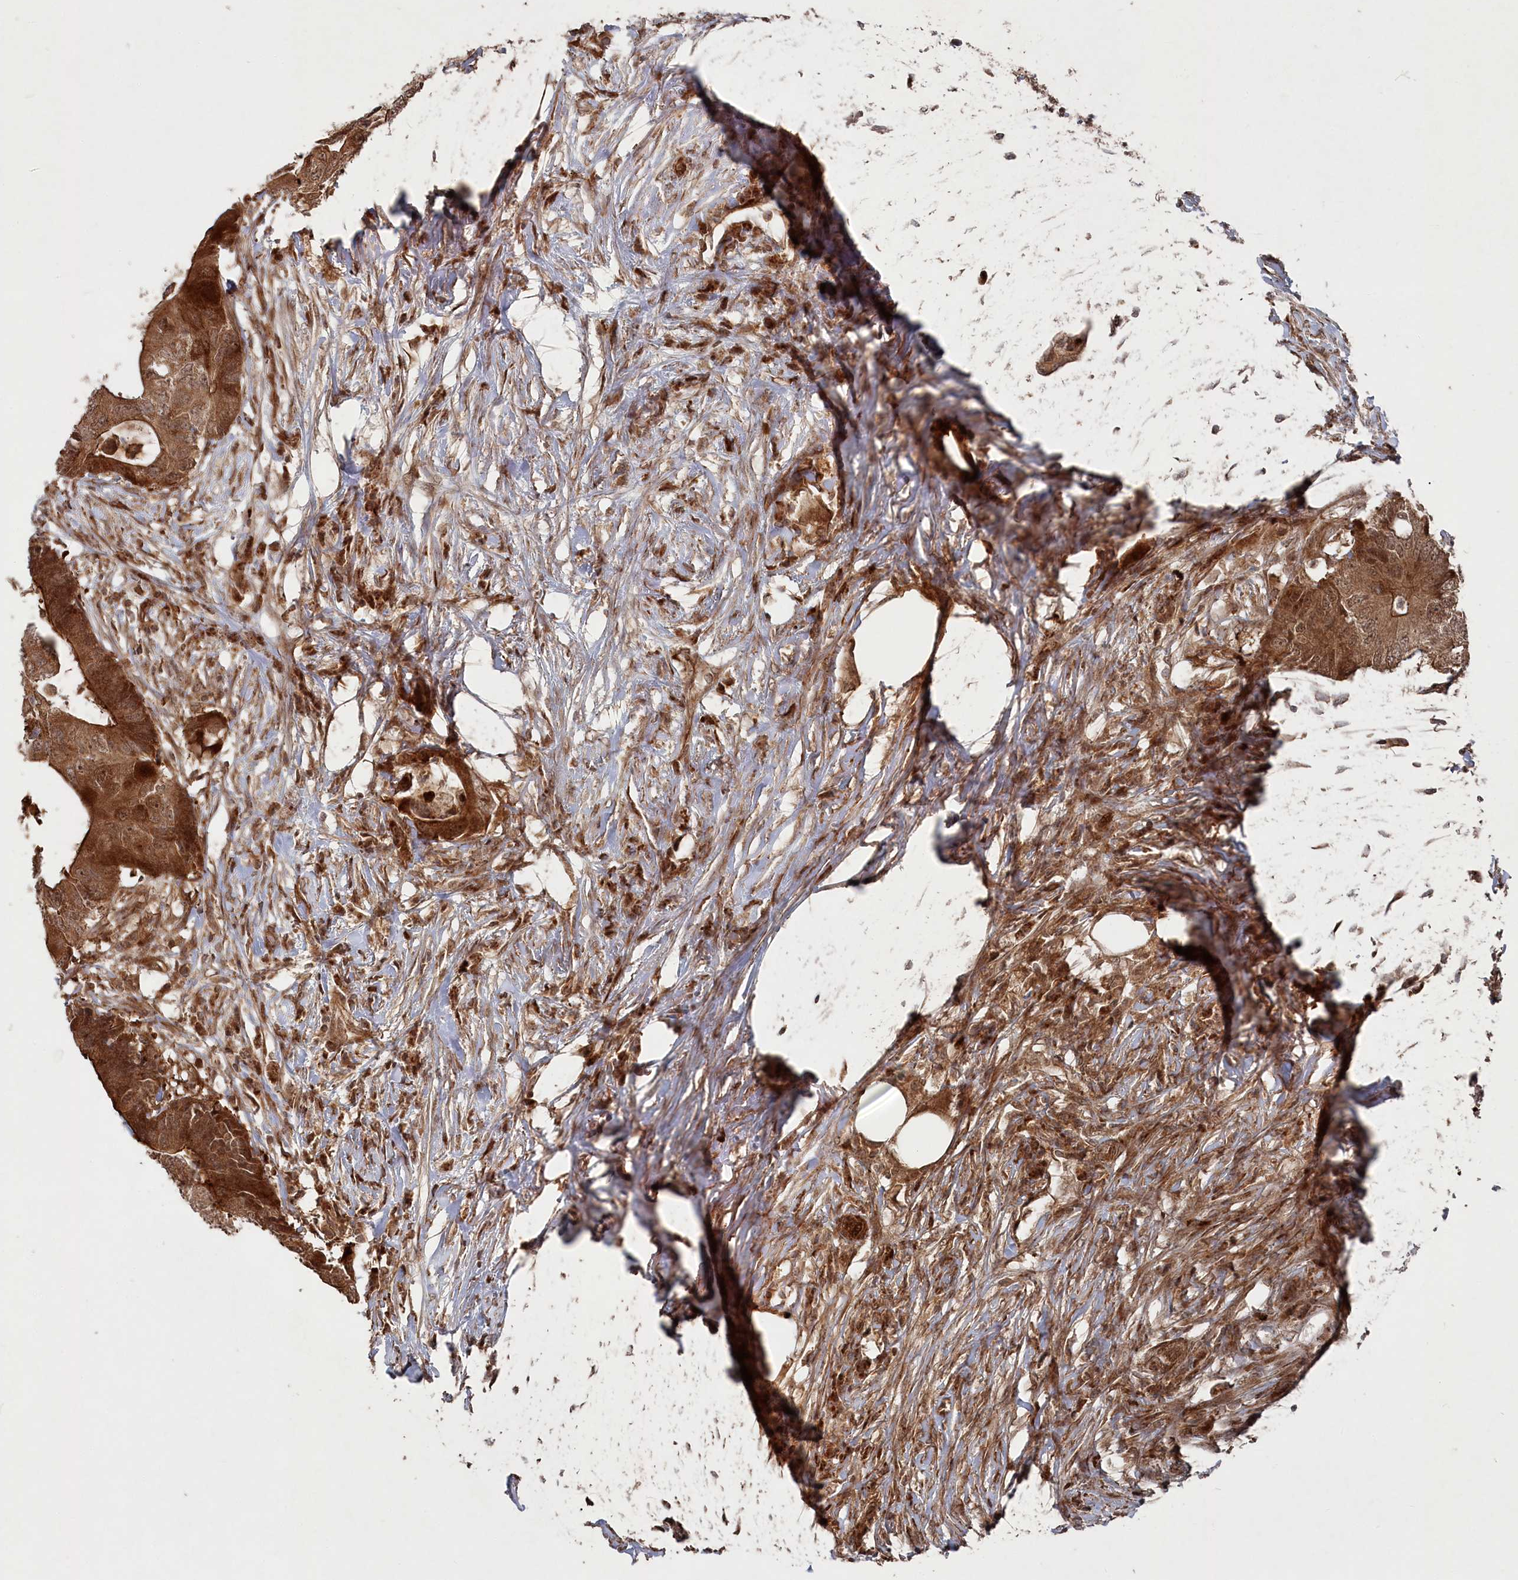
{"staining": {"intensity": "moderate", "quantity": ">75%", "location": "cytoplasmic/membranous,nuclear"}, "tissue": "colorectal cancer", "cell_type": "Tumor cells", "image_type": "cancer", "snomed": [{"axis": "morphology", "description": "Adenocarcinoma, NOS"}, {"axis": "topography", "description": "Colon"}], "caption": "Immunohistochemistry (IHC) micrograph of neoplastic tissue: colorectal adenocarcinoma stained using IHC displays medium levels of moderate protein expression localized specifically in the cytoplasmic/membranous and nuclear of tumor cells, appearing as a cytoplasmic/membranous and nuclear brown color.", "gene": "POLR3A", "patient": {"sex": "male", "age": 71}}